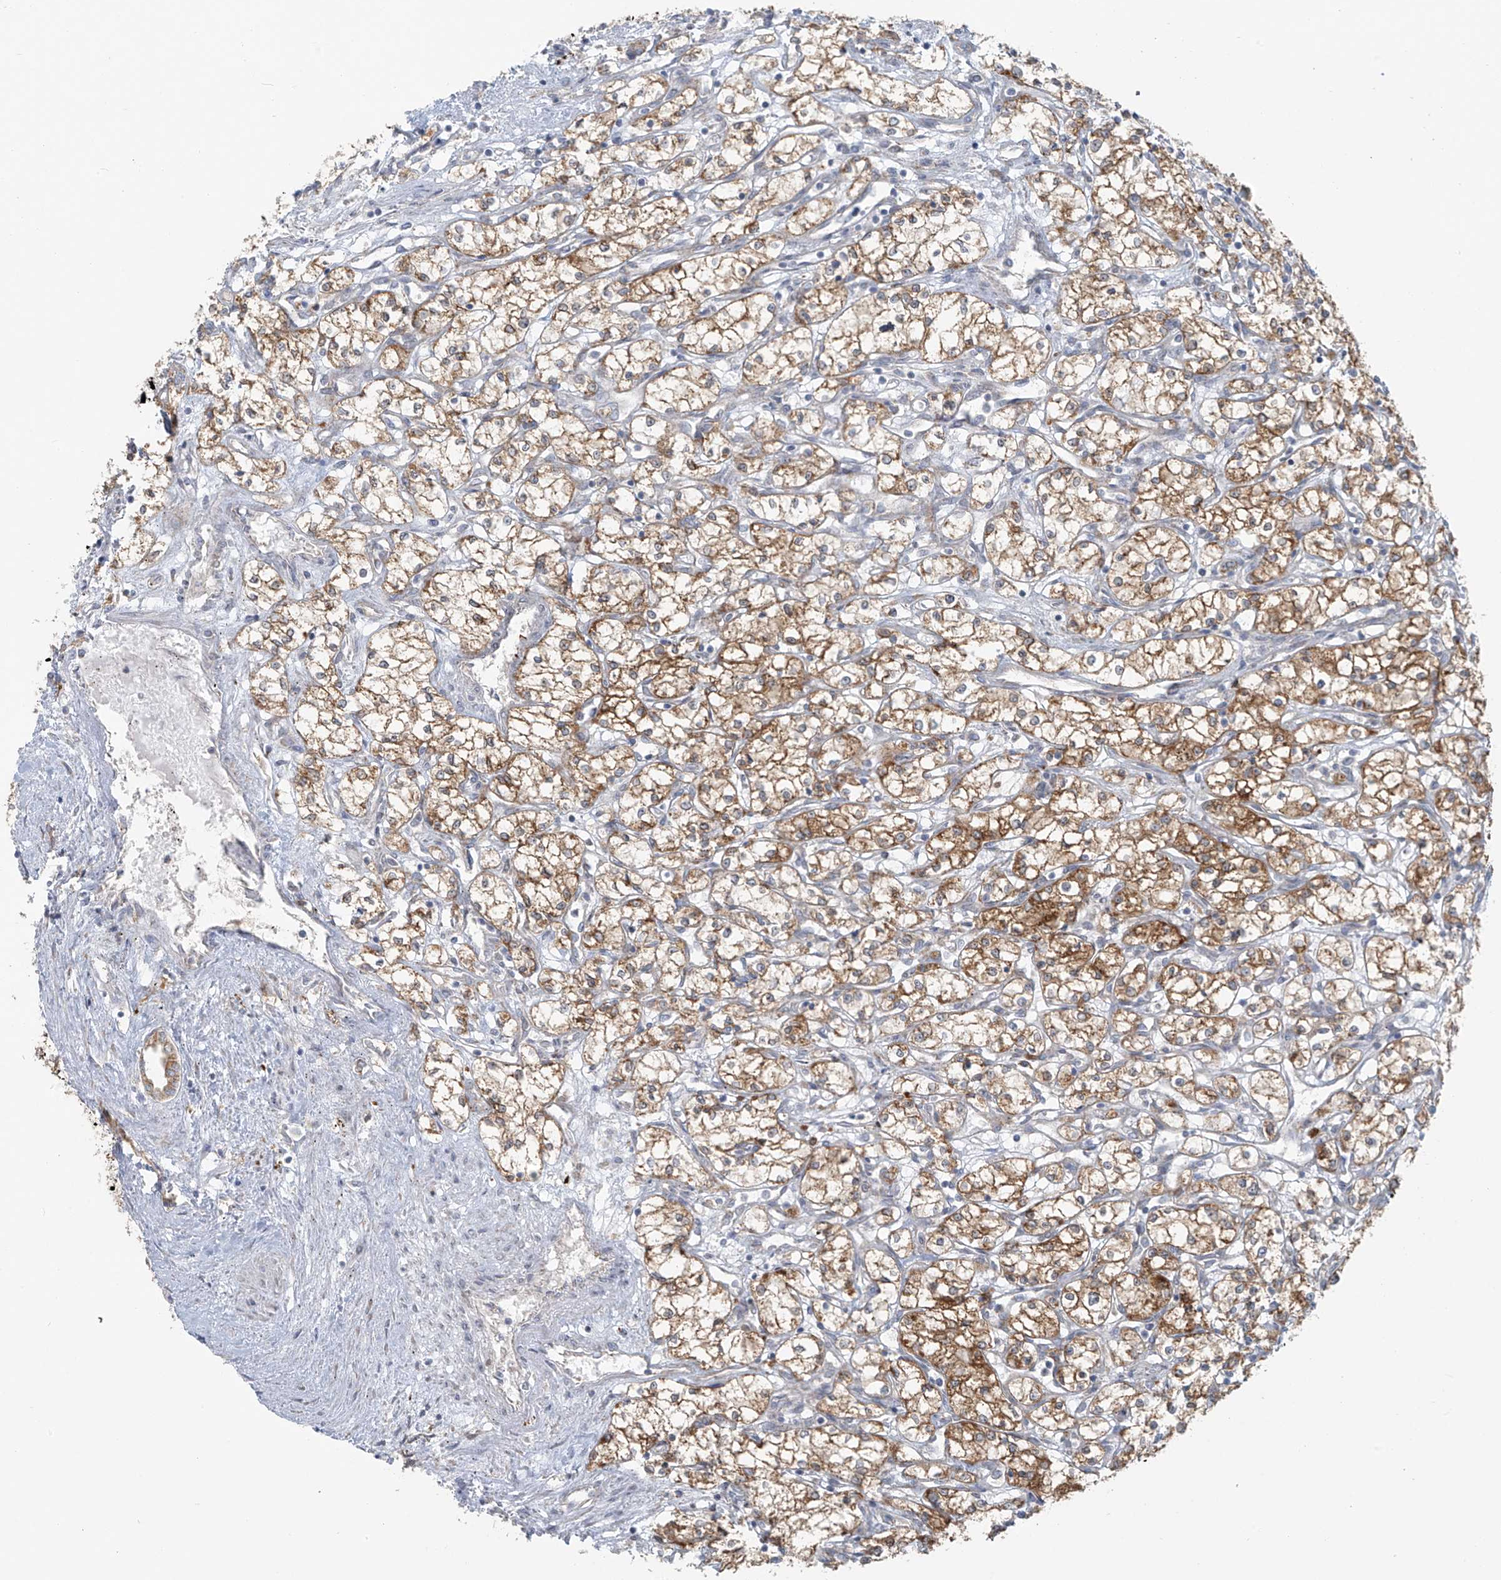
{"staining": {"intensity": "moderate", "quantity": ">75%", "location": "cytoplasmic/membranous"}, "tissue": "renal cancer", "cell_type": "Tumor cells", "image_type": "cancer", "snomed": [{"axis": "morphology", "description": "Adenocarcinoma, NOS"}, {"axis": "topography", "description": "Kidney"}], "caption": "Tumor cells exhibit medium levels of moderate cytoplasmic/membranous staining in about >75% of cells in human renal adenocarcinoma.", "gene": "LZTS3", "patient": {"sex": "male", "age": 59}}